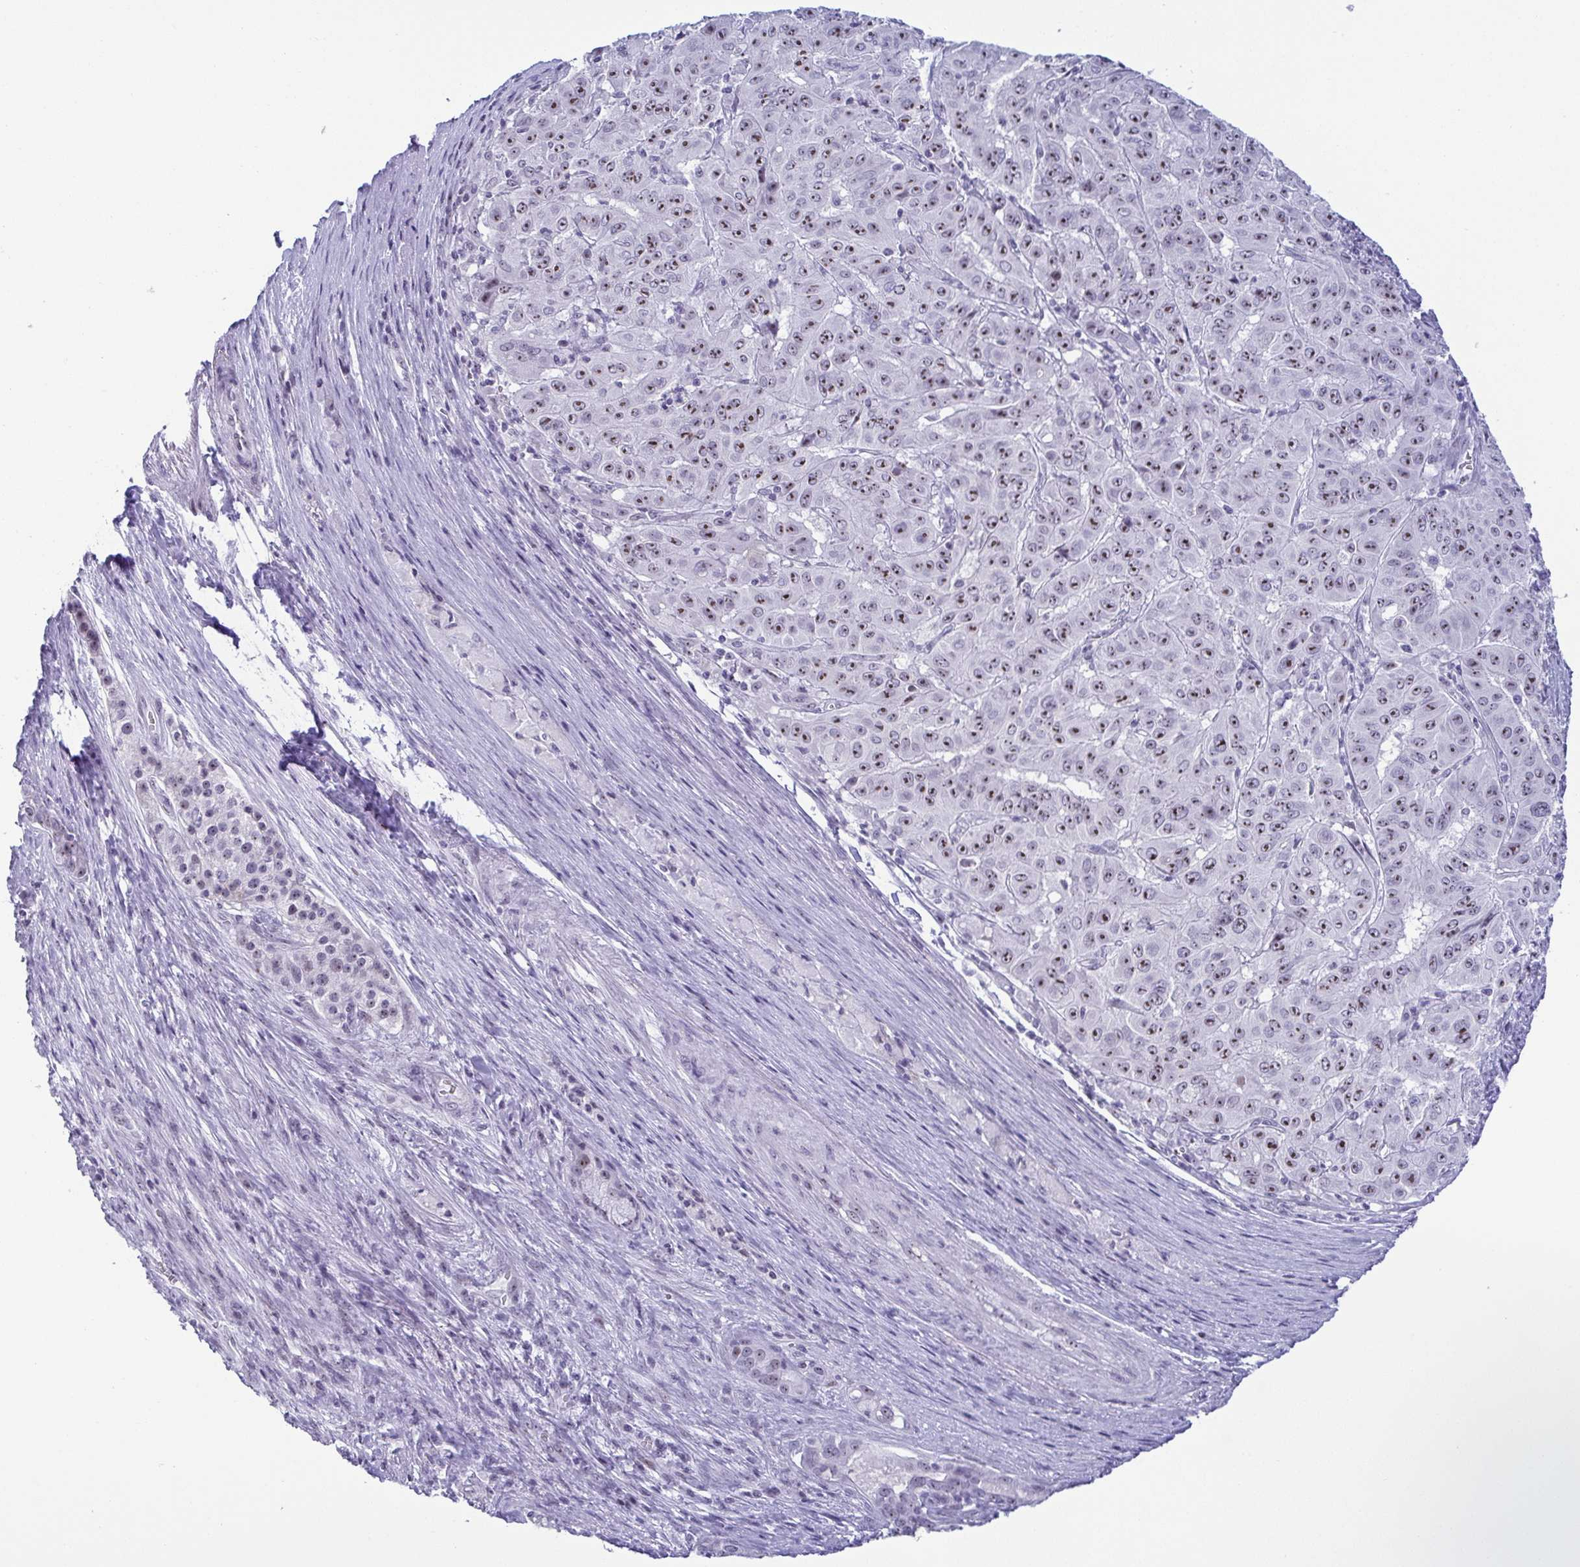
{"staining": {"intensity": "moderate", "quantity": "25%-75%", "location": "nuclear"}, "tissue": "pancreatic cancer", "cell_type": "Tumor cells", "image_type": "cancer", "snomed": [{"axis": "morphology", "description": "Adenocarcinoma, NOS"}, {"axis": "topography", "description": "Pancreas"}], "caption": "A medium amount of moderate nuclear expression is identified in about 25%-75% of tumor cells in pancreatic adenocarcinoma tissue. Nuclei are stained in blue.", "gene": "BZW1", "patient": {"sex": "male", "age": 63}}